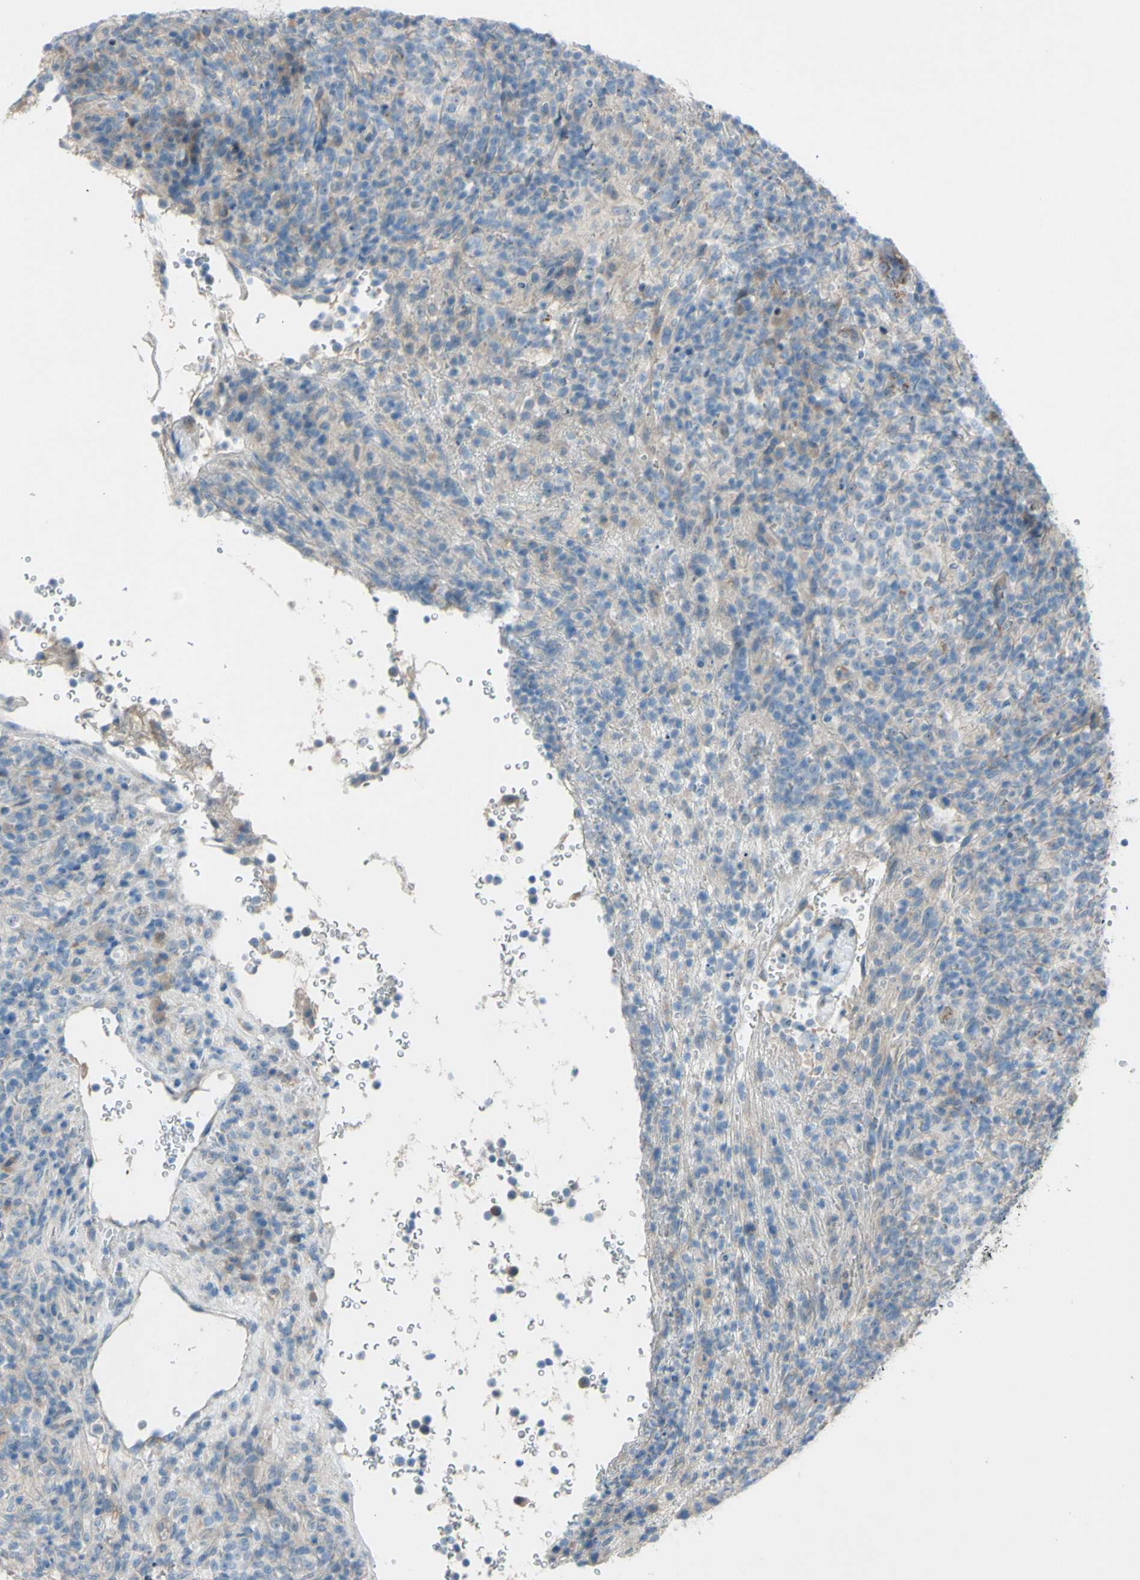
{"staining": {"intensity": "negative", "quantity": "none", "location": "none"}, "tissue": "lymphoma", "cell_type": "Tumor cells", "image_type": "cancer", "snomed": [{"axis": "morphology", "description": "Malignant lymphoma, non-Hodgkin's type, High grade"}, {"axis": "topography", "description": "Lymph node"}], "caption": "High-grade malignant lymphoma, non-Hodgkin's type was stained to show a protein in brown. There is no significant expression in tumor cells.", "gene": "ATRN", "patient": {"sex": "female", "age": 76}}